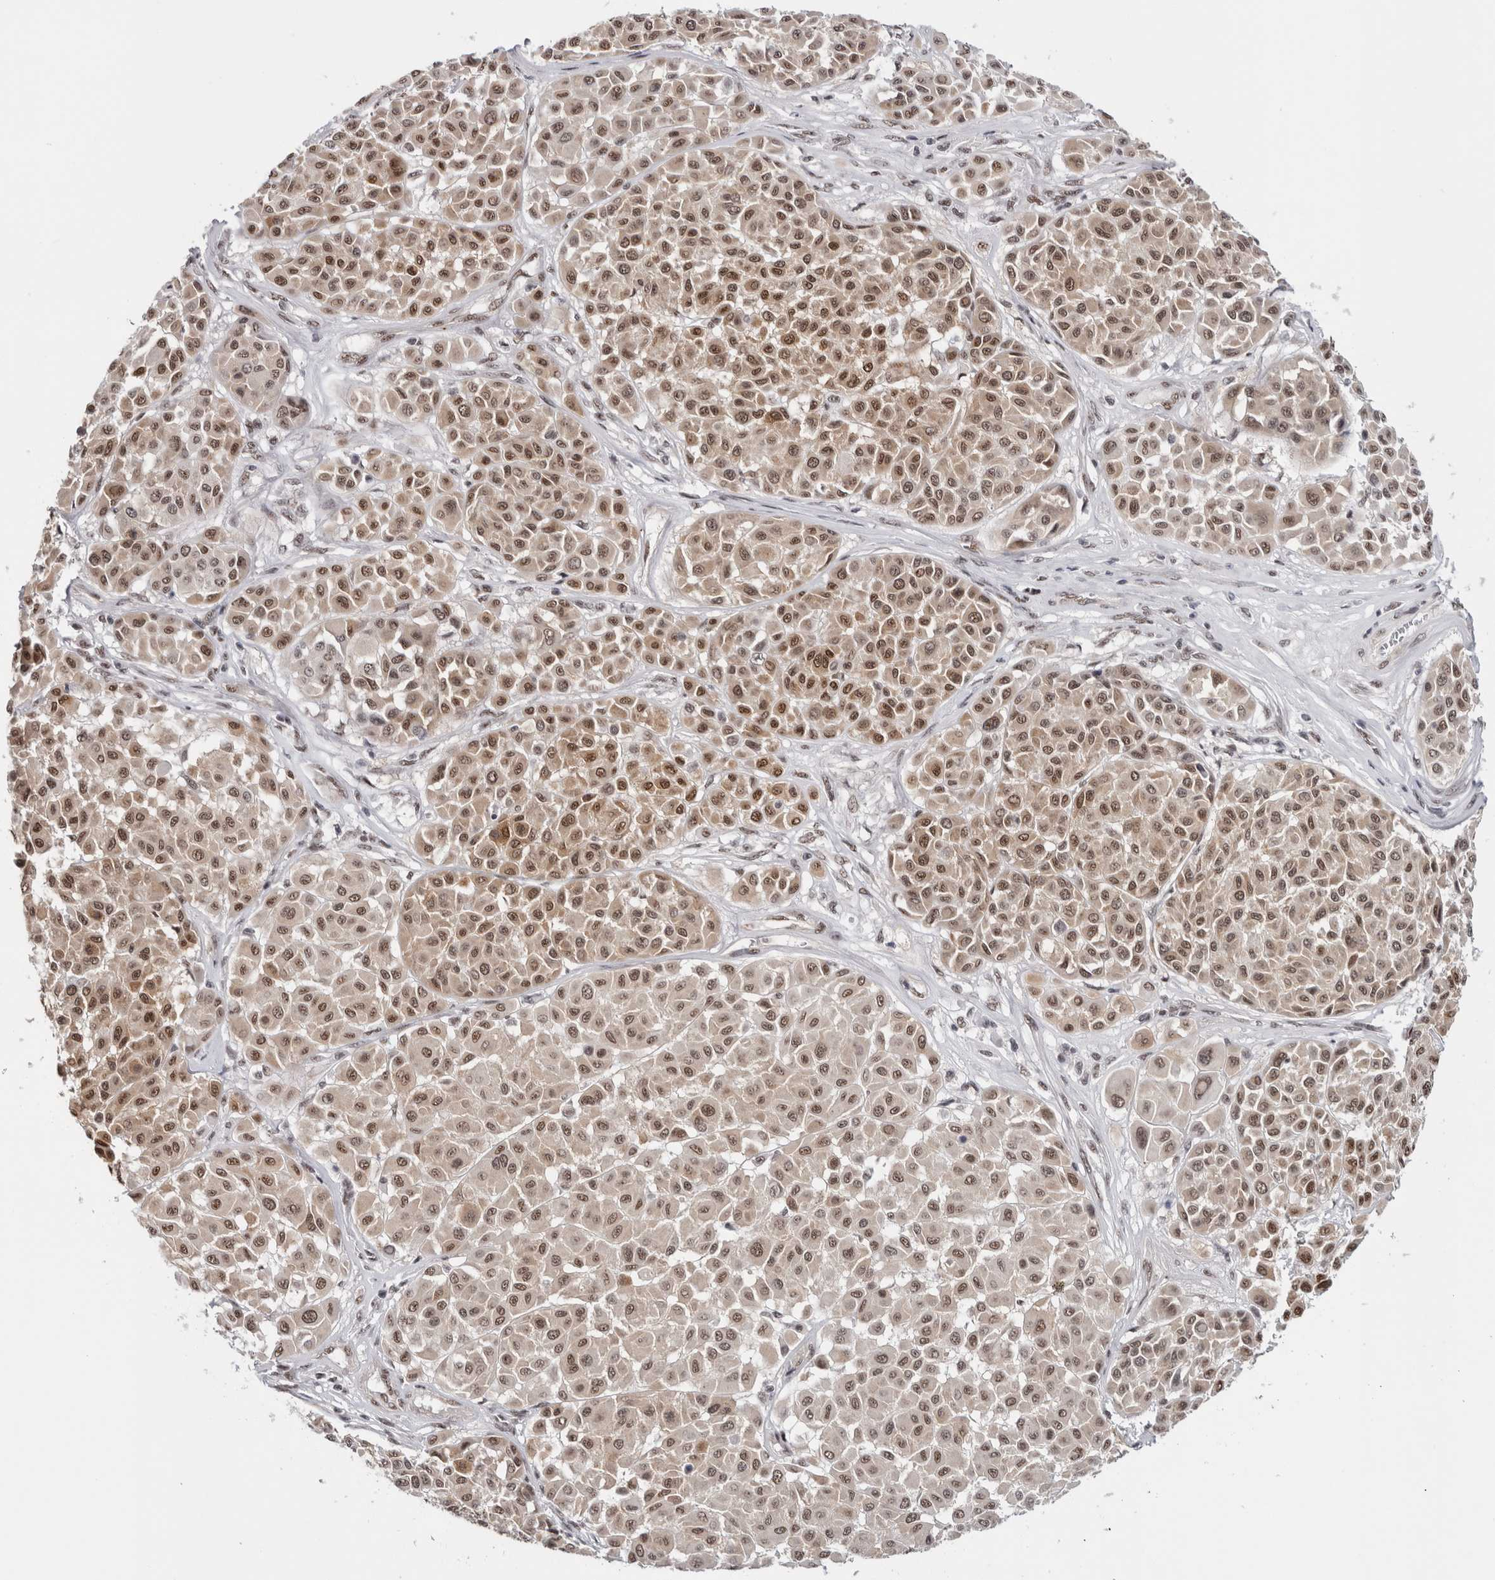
{"staining": {"intensity": "moderate", "quantity": ">75%", "location": "nuclear"}, "tissue": "melanoma", "cell_type": "Tumor cells", "image_type": "cancer", "snomed": [{"axis": "morphology", "description": "Malignant melanoma, Metastatic site"}, {"axis": "topography", "description": "Soft tissue"}], "caption": "Human melanoma stained for a protein (brown) displays moderate nuclear positive positivity in about >75% of tumor cells.", "gene": "MKNK1", "patient": {"sex": "male", "age": 41}}